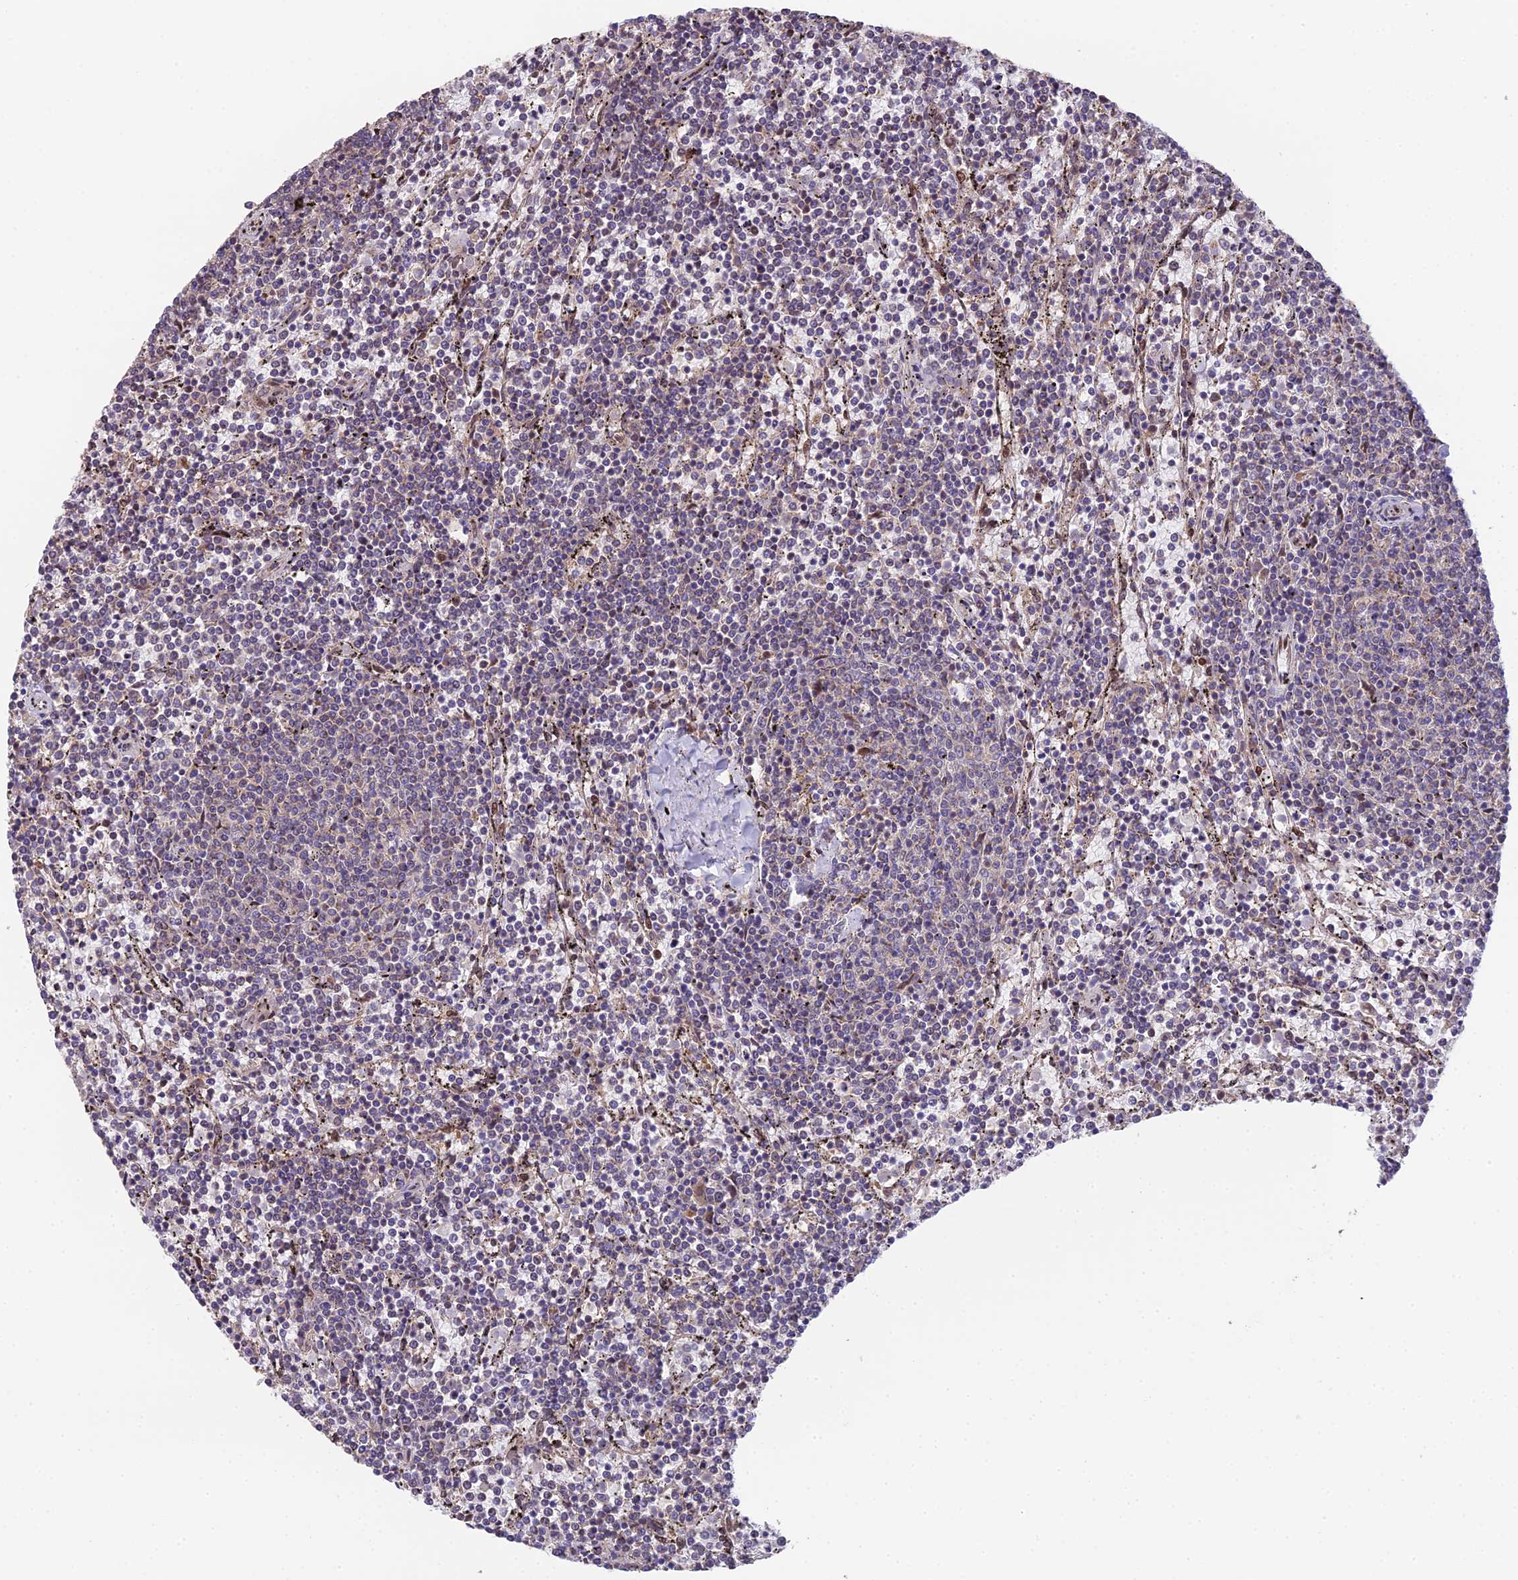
{"staining": {"intensity": "negative", "quantity": "none", "location": "none"}, "tissue": "lymphoma", "cell_type": "Tumor cells", "image_type": "cancer", "snomed": [{"axis": "morphology", "description": "Malignant lymphoma, non-Hodgkin's type, Low grade"}, {"axis": "topography", "description": "Spleen"}], "caption": "Tumor cells are negative for brown protein staining in low-grade malignant lymphoma, non-Hodgkin's type.", "gene": "CYP2R1", "patient": {"sex": "female", "age": 50}}